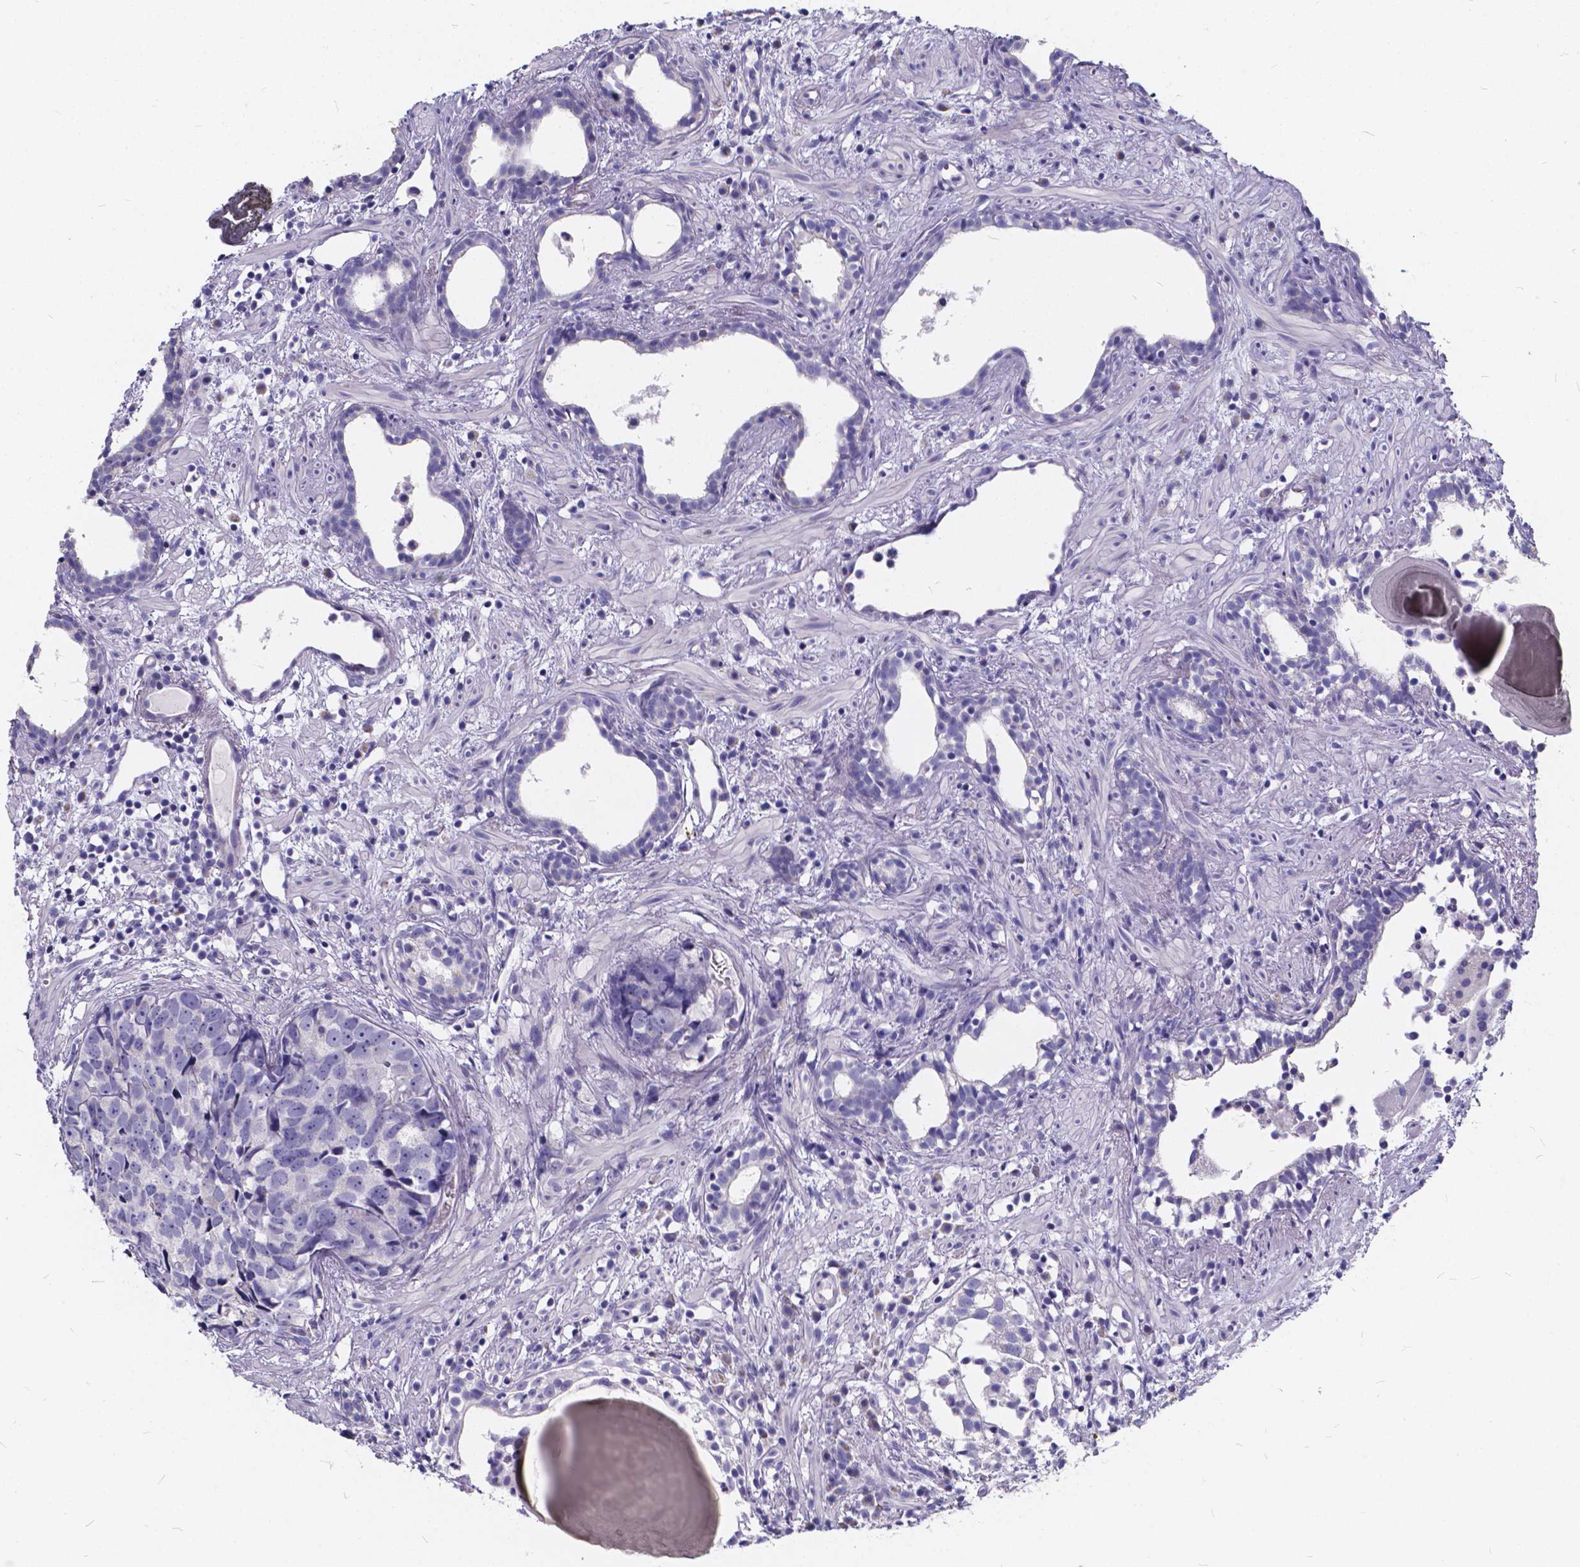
{"staining": {"intensity": "negative", "quantity": "none", "location": "none"}, "tissue": "prostate cancer", "cell_type": "Tumor cells", "image_type": "cancer", "snomed": [{"axis": "morphology", "description": "Adenocarcinoma, High grade"}, {"axis": "topography", "description": "Prostate"}], "caption": "A micrograph of human prostate cancer (adenocarcinoma (high-grade)) is negative for staining in tumor cells.", "gene": "SPEF2", "patient": {"sex": "male", "age": 83}}